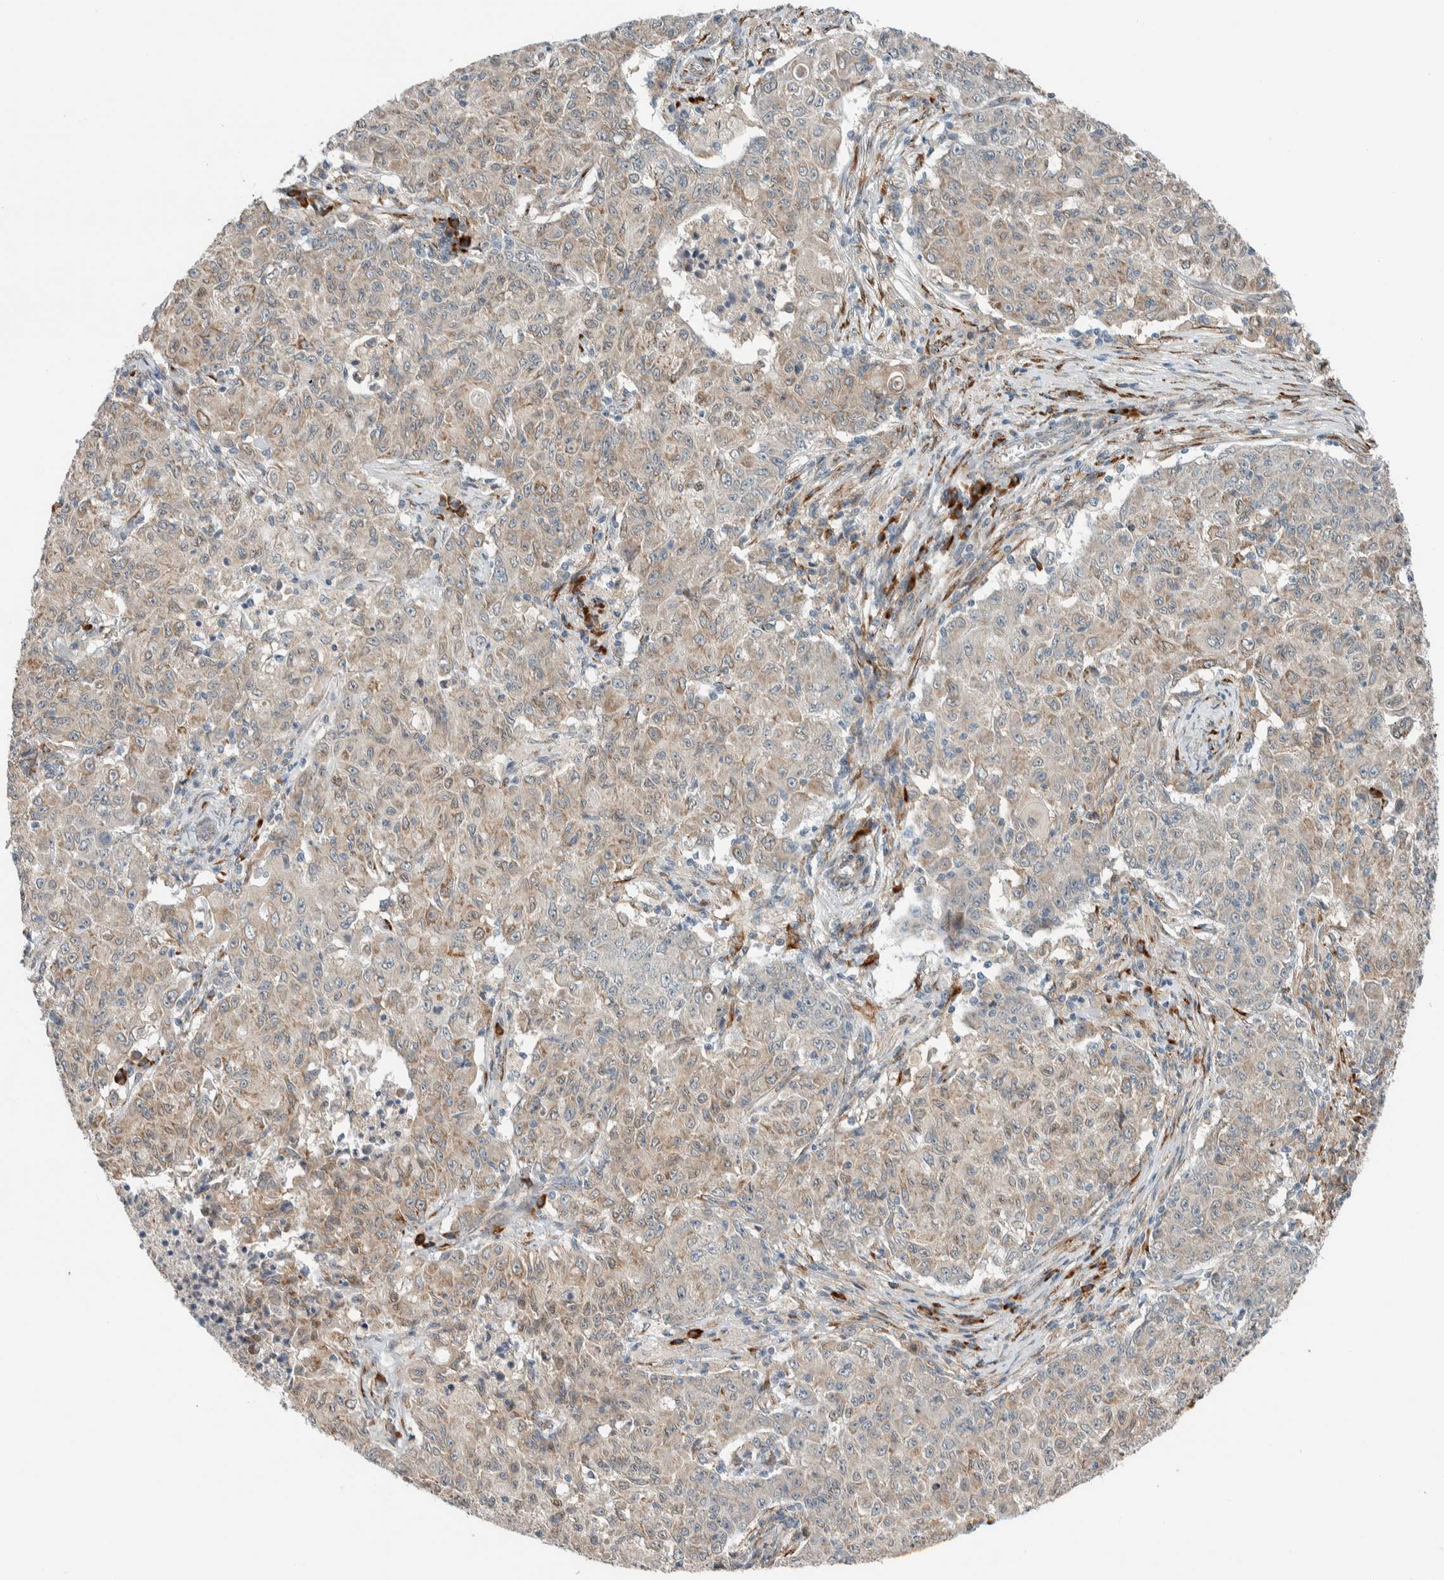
{"staining": {"intensity": "weak", "quantity": ">75%", "location": "cytoplasmic/membranous"}, "tissue": "ovarian cancer", "cell_type": "Tumor cells", "image_type": "cancer", "snomed": [{"axis": "morphology", "description": "Carcinoma, endometroid"}, {"axis": "topography", "description": "Ovary"}], "caption": "The photomicrograph shows immunohistochemical staining of ovarian cancer (endometroid carcinoma). There is weak cytoplasmic/membranous positivity is present in about >75% of tumor cells. (DAB (3,3'-diaminobenzidine) IHC, brown staining for protein, blue staining for nuclei).", "gene": "CTBP2", "patient": {"sex": "female", "age": 42}}